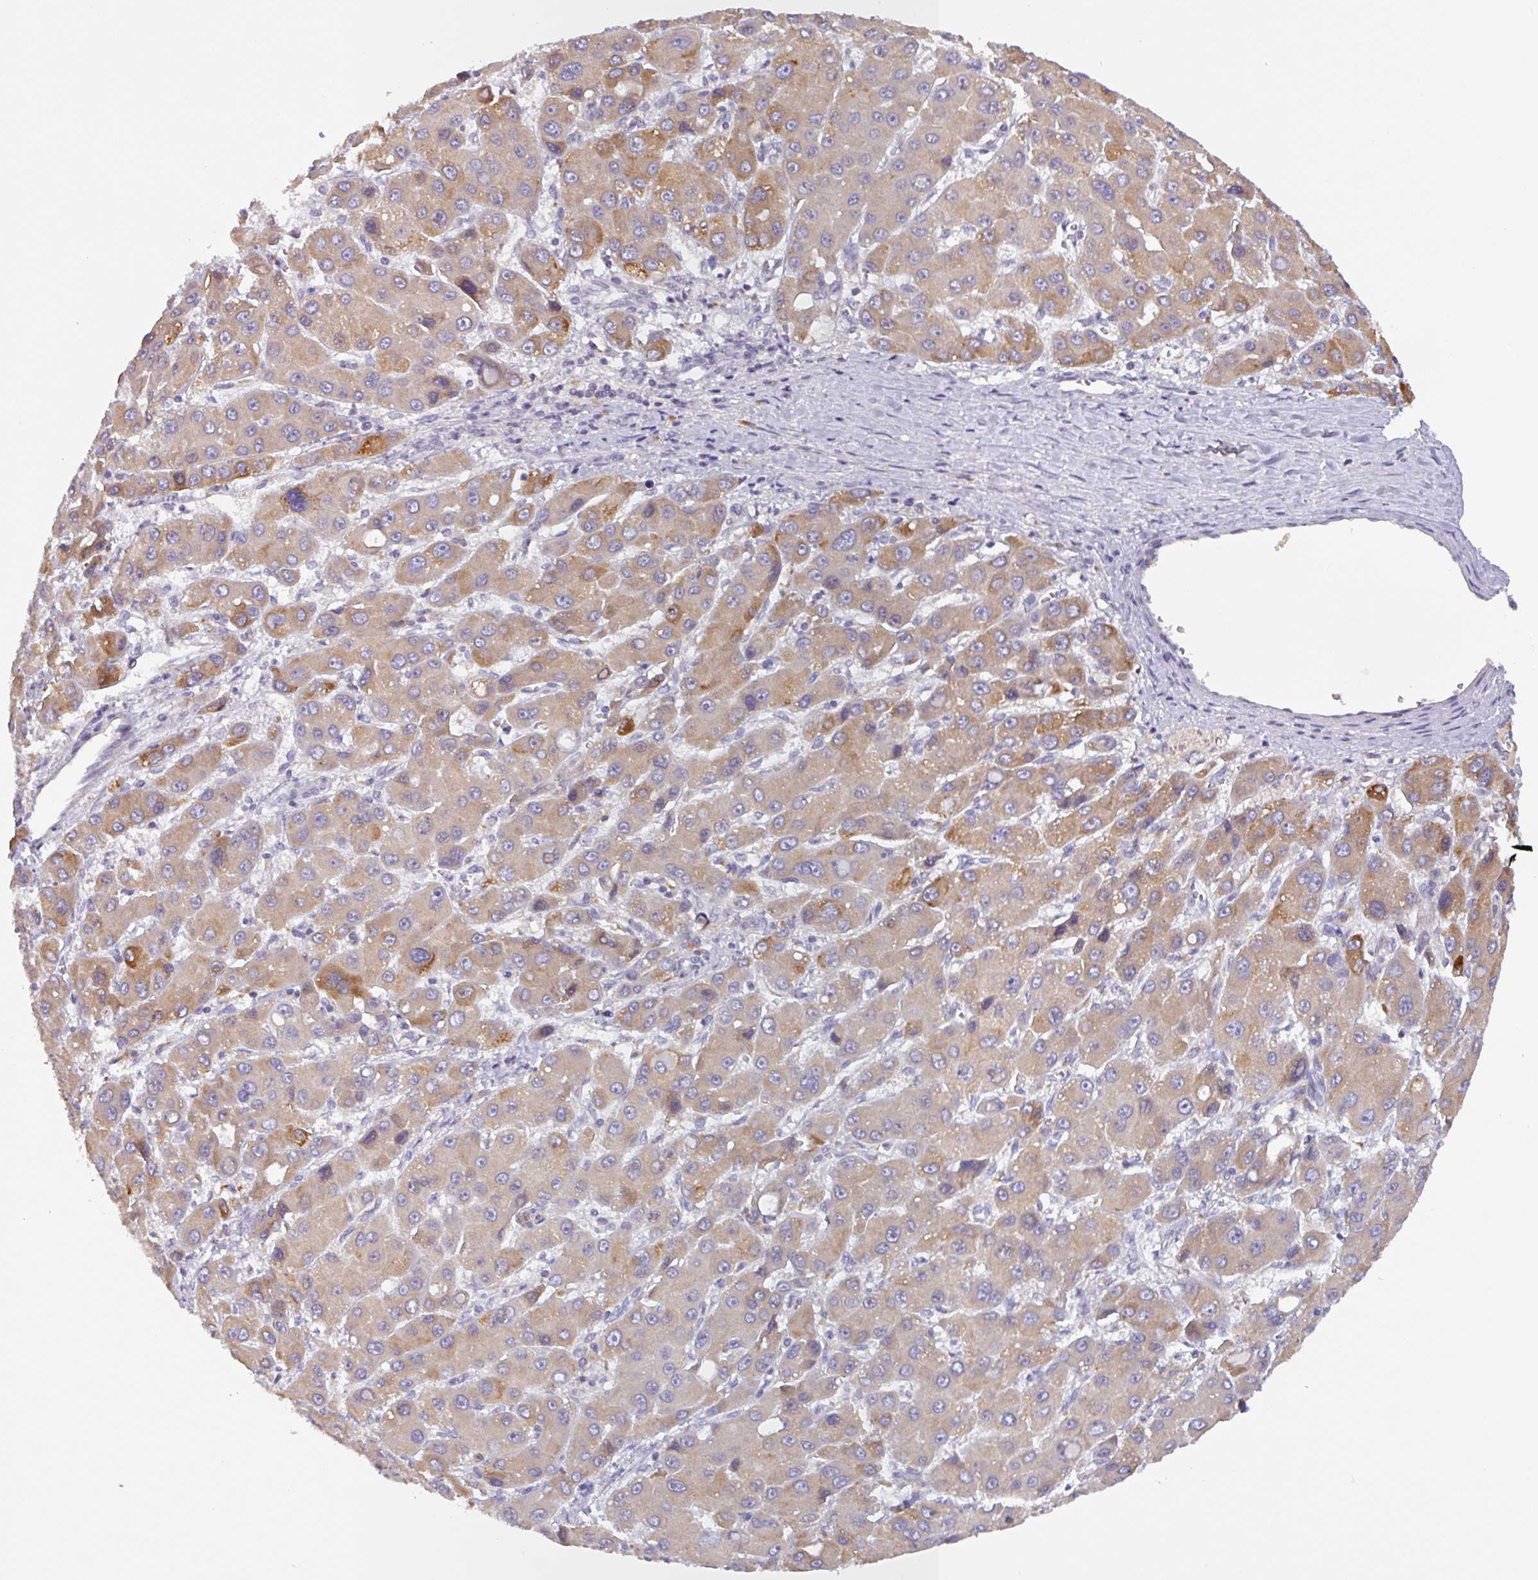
{"staining": {"intensity": "moderate", "quantity": ">75%", "location": "cytoplasmic/membranous"}, "tissue": "liver cancer", "cell_type": "Tumor cells", "image_type": "cancer", "snomed": [{"axis": "morphology", "description": "Carcinoma, Hepatocellular, NOS"}, {"axis": "topography", "description": "Liver"}], "caption": "An image of liver hepatocellular carcinoma stained for a protein demonstrates moderate cytoplasmic/membranous brown staining in tumor cells.", "gene": "SFTPB", "patient": {"sex": "male", "age": 55}}